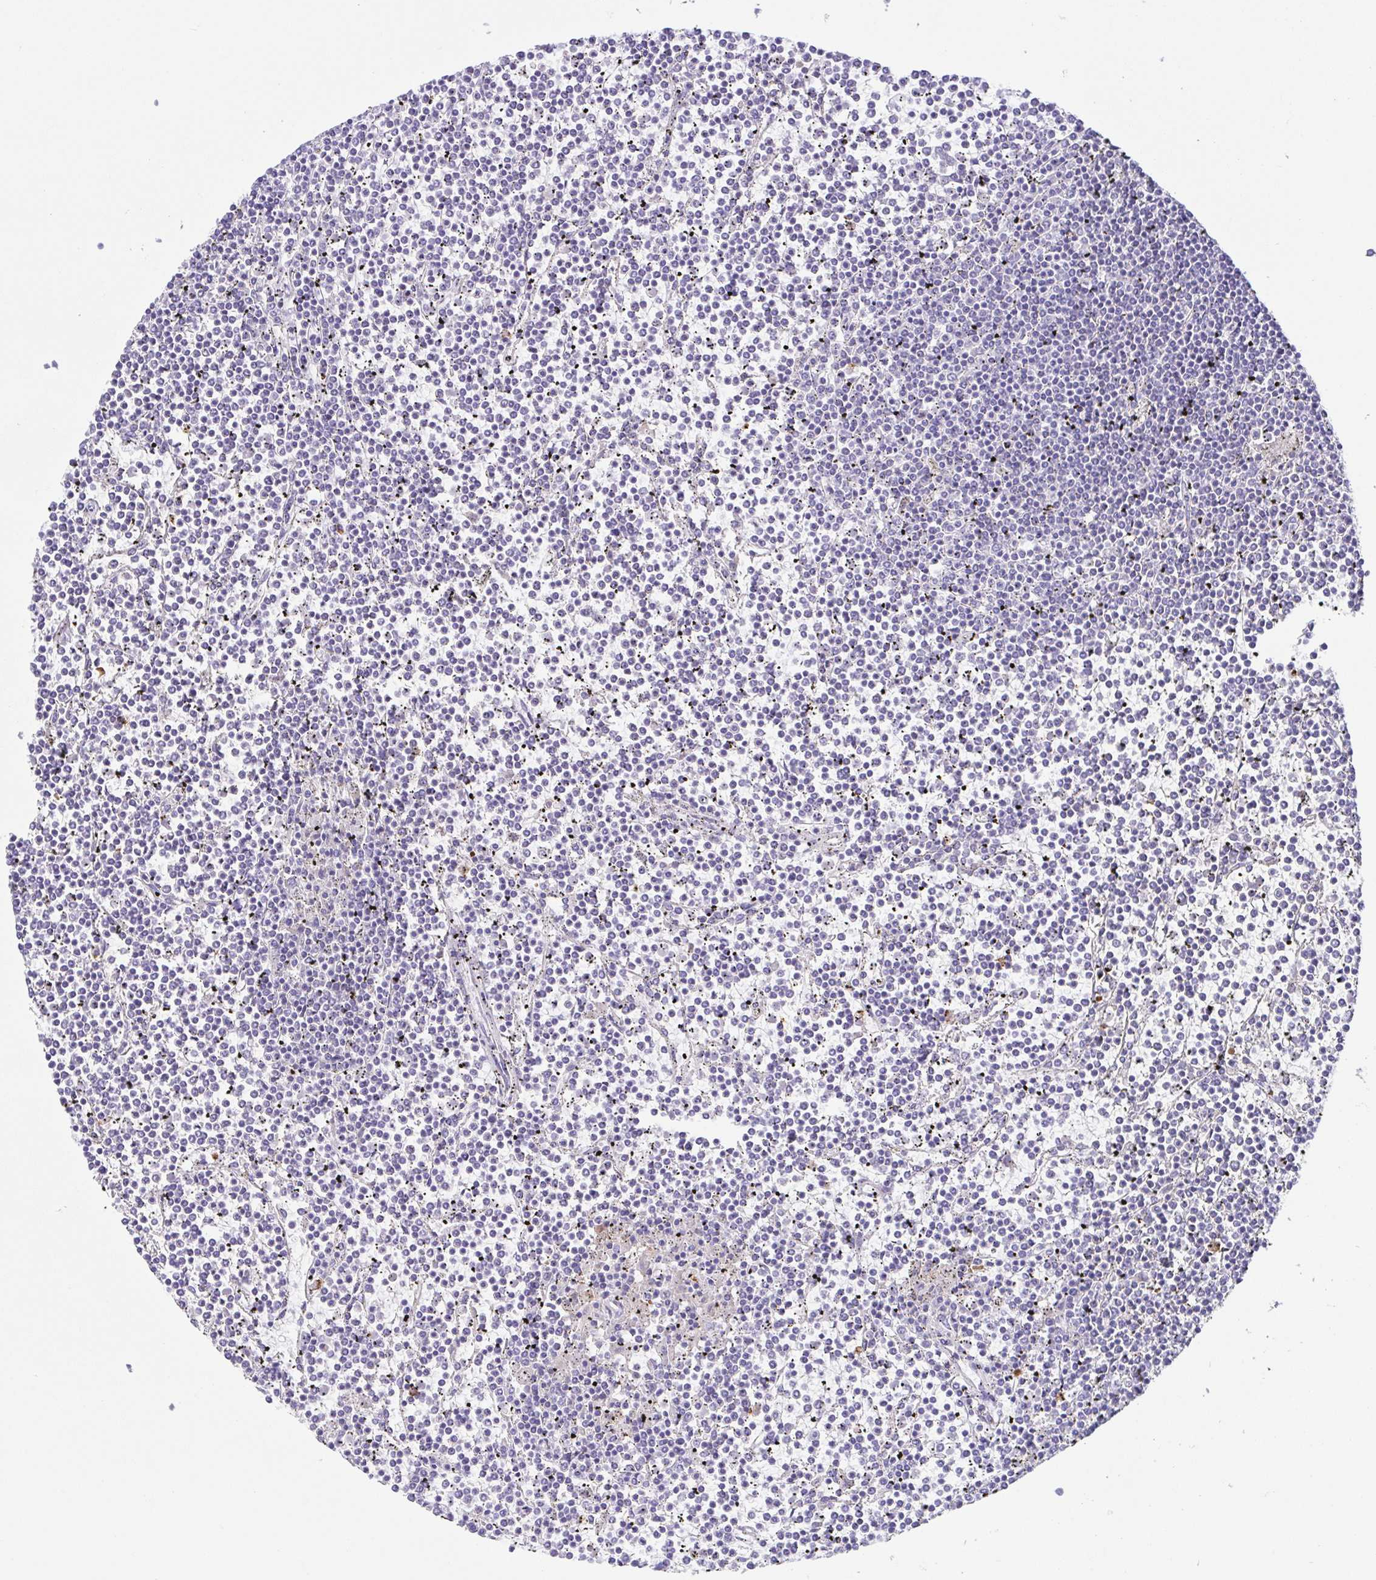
{"staining": {"intensity": "negative", "quantity": "none", "location": "none"}, "tissue": "lymphoma", "cell_type": "Tumor cells", "image_type": "cancer", "snomed": [{"axis": "morphology", "description": "Malignant lymphoma, non-Hodgkin's type, Low grade"}, {"axis": "topography", "description": "Spleen"}], "caption": "Low-grade malignant lymphoma, non-Hodgkin's type was stained to show a protein in brown. There is no significant expression in tumor cells. (Brightfield microscopy of DAB (3,3'-diaminobenzidine) immunohistochemistry at high magnification).", "gene": "ARPP21", "patient": {"sex": "female", "age": 19}}